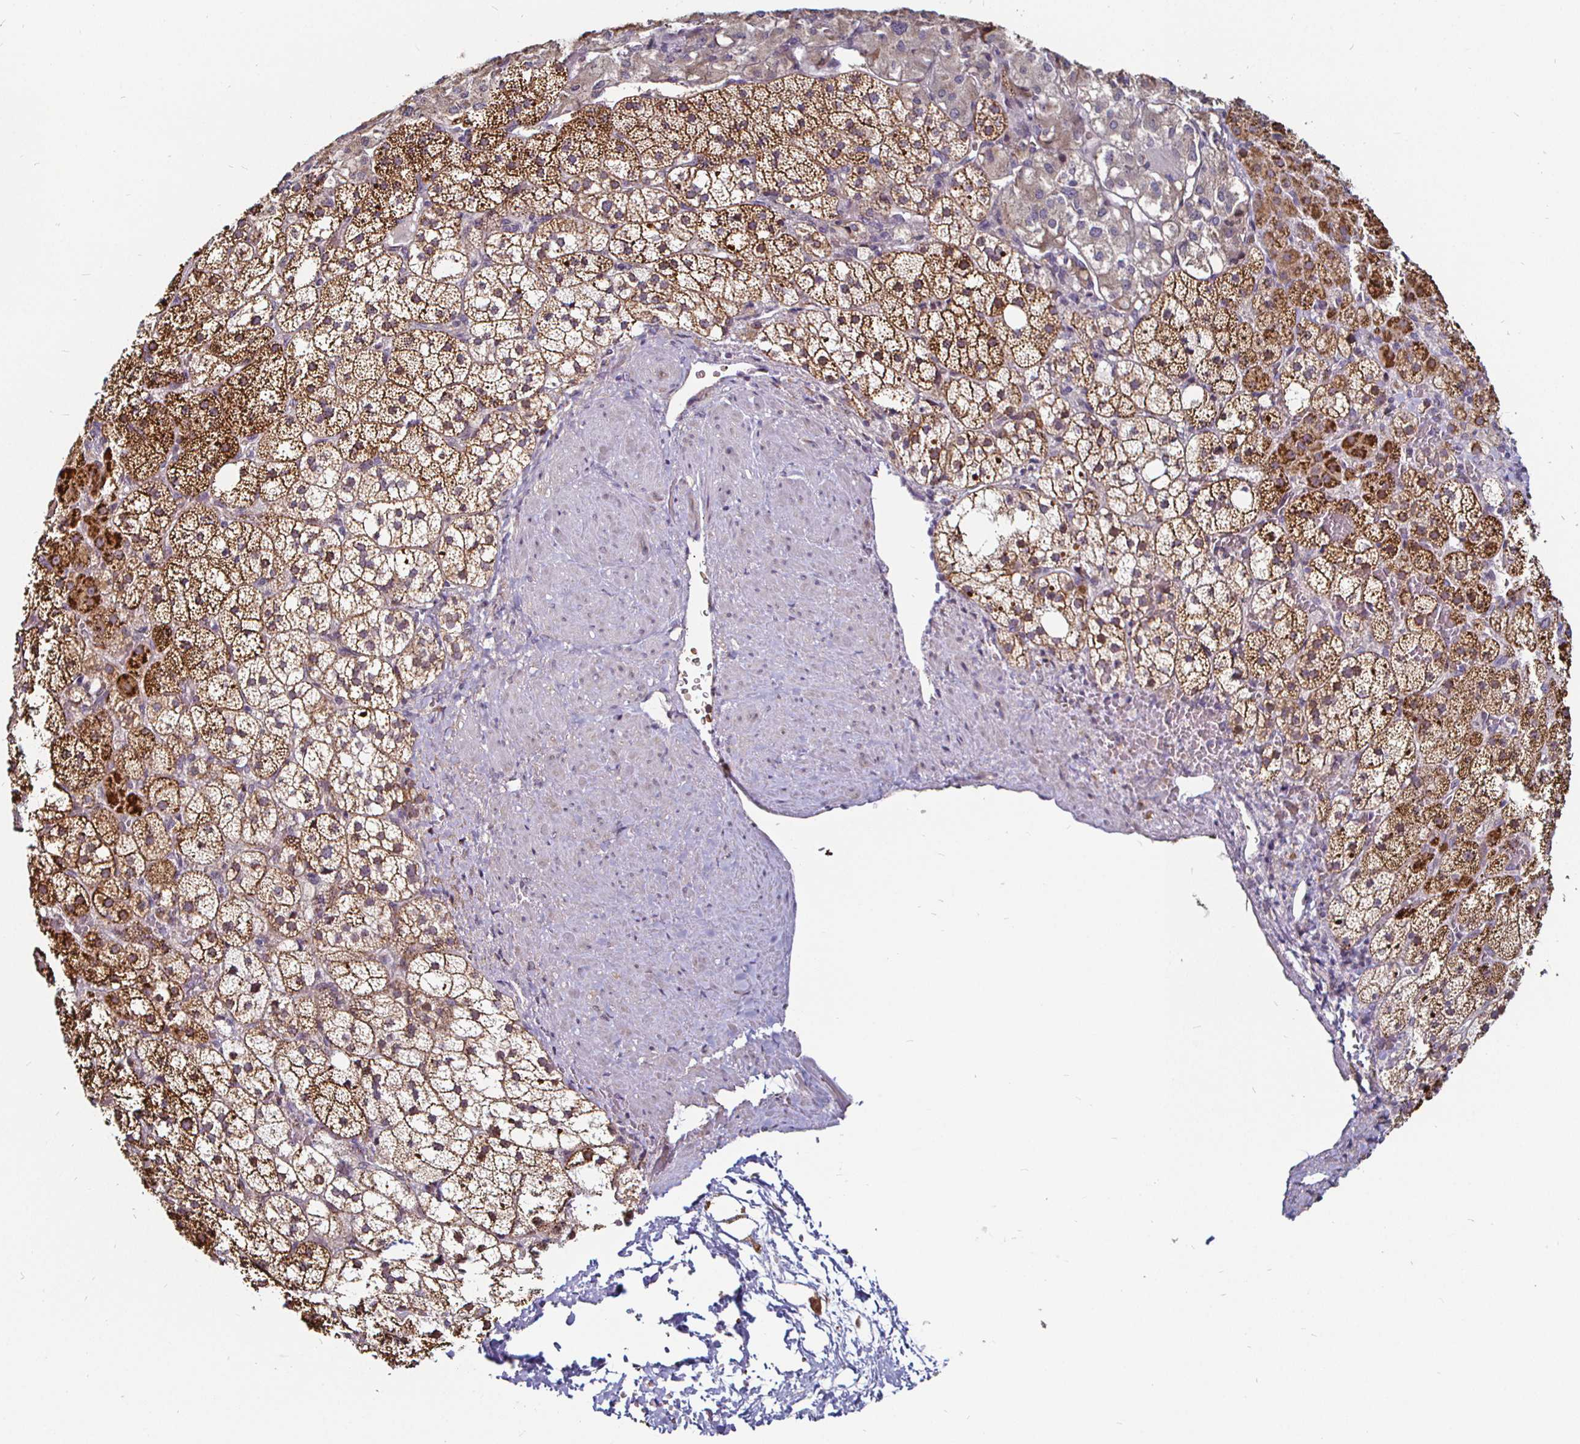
{"staining": {"intensity": "strong", "quantity": ">75%", "location": "cytoplasmic/membranous"}, "tissue": "adrenal gland", "cell_type": "Glandular cells", "image_type": "normal", "snomed": [{"axis": "morphology", "description": "Normal tissue, NOS"}, {"axis": "topography", "description": "Adrenal gland"}], "caption": "A histopathology image of human adrenal gland stained for a protein shows strong cytoplasmic/membranous brown staining in glandular cells. Immunohistochemistry stains the protein in brown and the nuclei are stained blue.", "gene": "ATG3", "patient": {"sex": "male", "age": 53}}